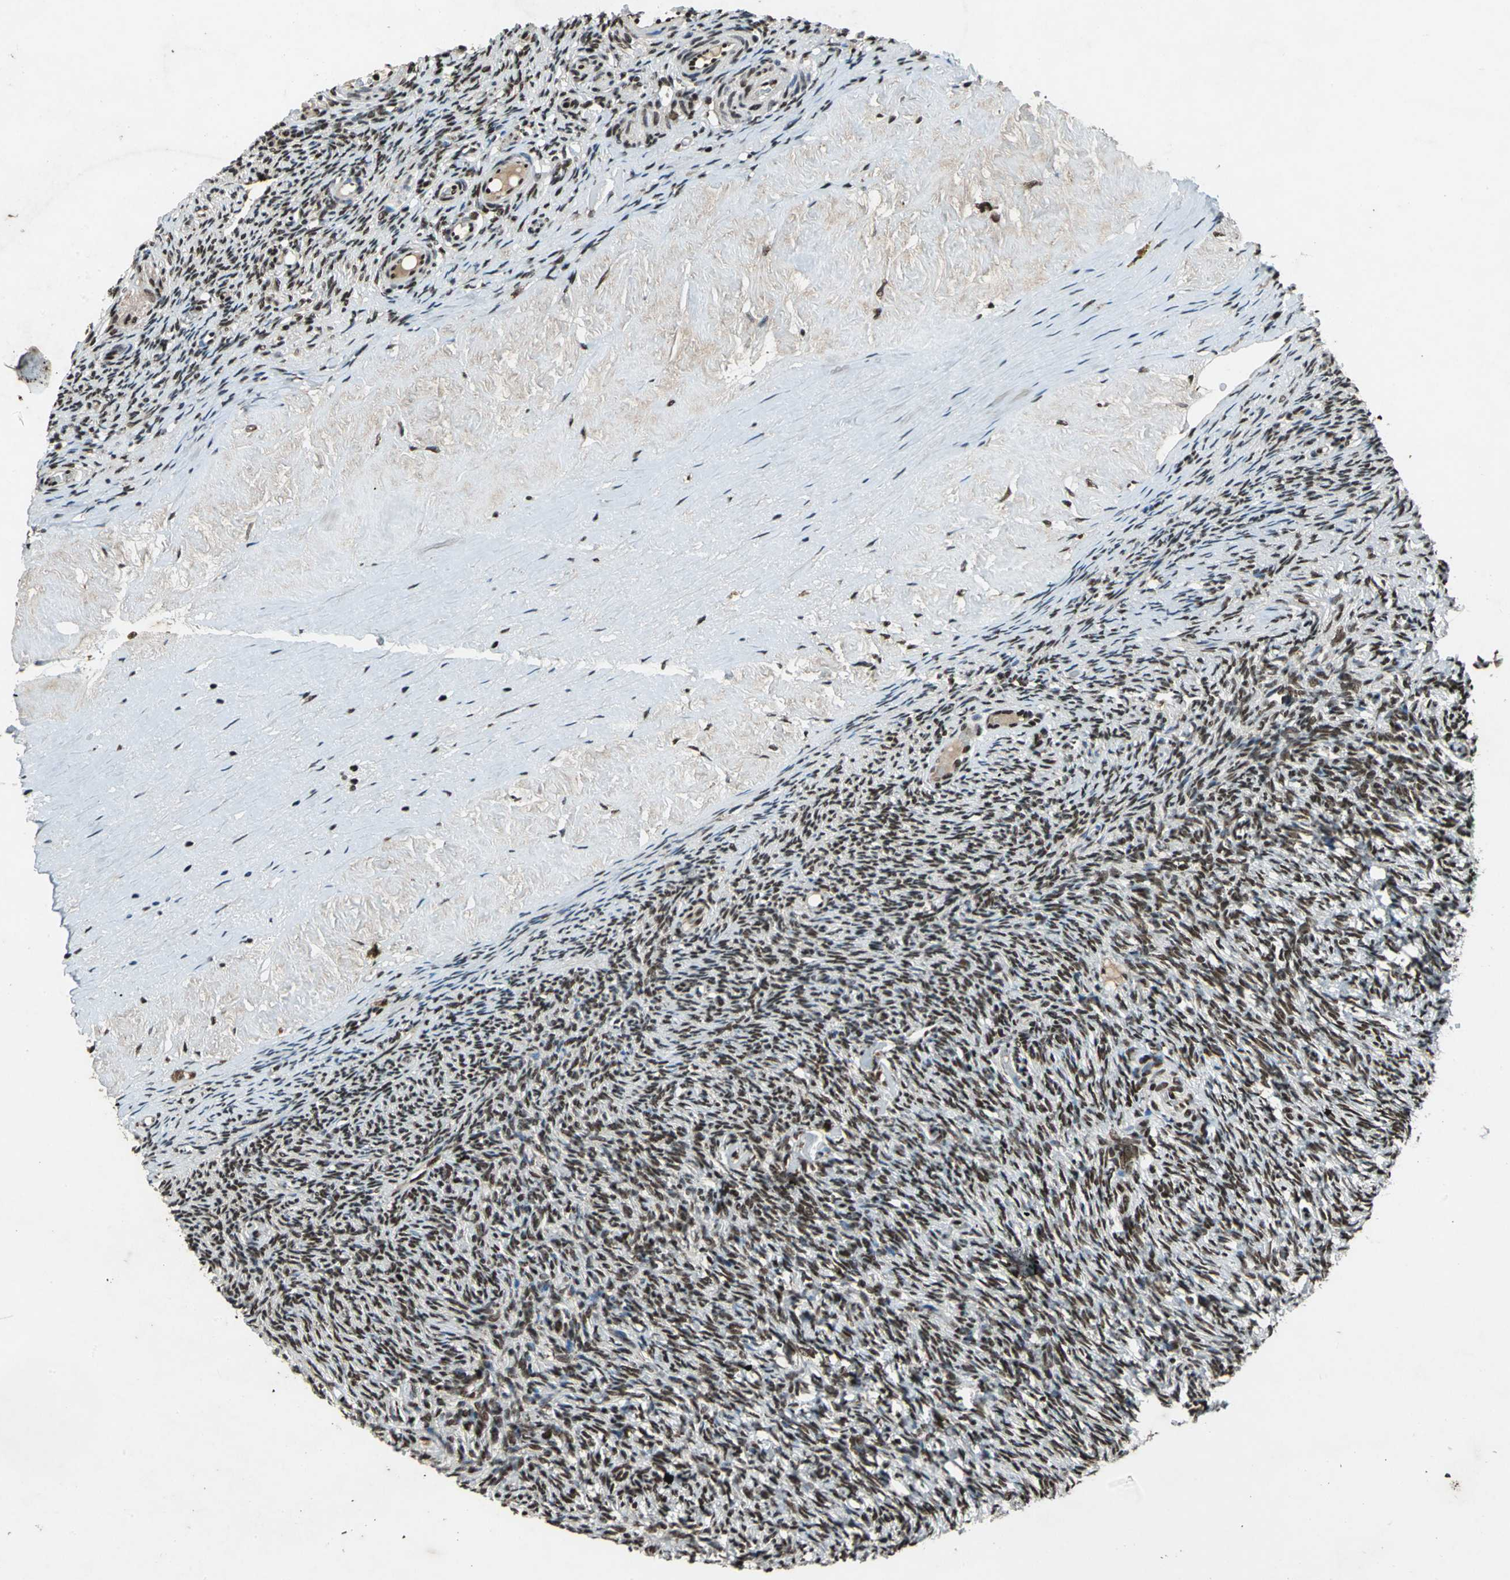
{"staining": {"intensity": "strong", "quantity": ">75%", "location": "nuclear"}, "tissue": "ovary", "cell_type": "Ovarian stroma cells", "image_type": "normal", "snomed": [{"axis": "morphology", "description": "Normal tissue, NOS"}, {"axis": "topography", "description": "Ovary"}], "caption": "Protein expression by immunohistochemistry displays strong nuclear positivity in about >75% of ovarian stroma cells in normal ovary.", "gene": "MTA2", "patient": {"sex": "female", "age": 60}}